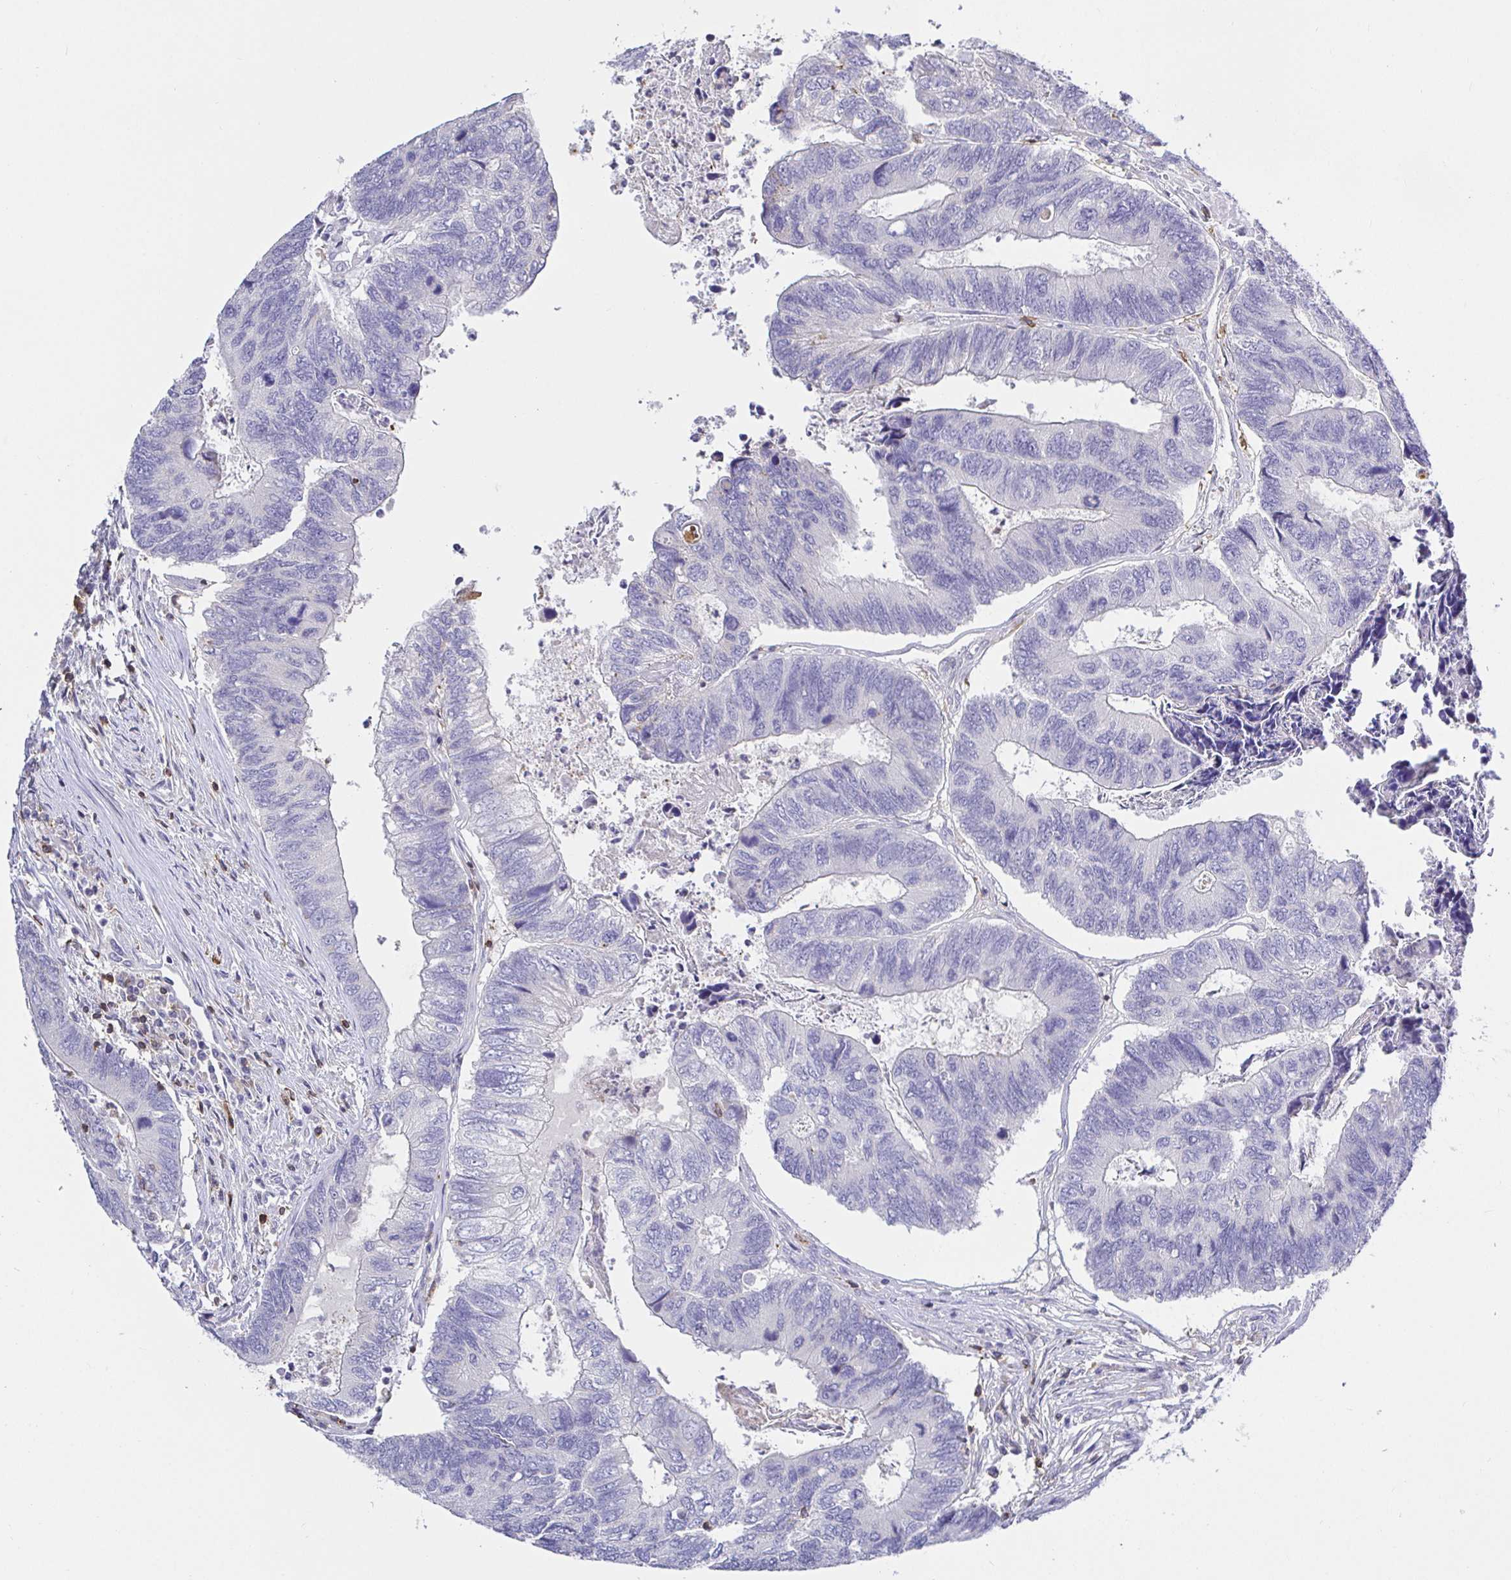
{"staining": {"intensity": "negative", "quantity": "none", "location": "none"}, "tissue": "colorectal cancer", "cell_type": "Tumor cells", "image_type": "cancer", "snomed": [{"axis": "morphology", "description": "Adenocarcinoma, NOS"}, {"axis": "topography", "description": "Colon"}], "caption": "Colorectal adenocarcinoma was stained to show a protein in brown. There is no significant staining in tumor cells.", "gene": "SKAP1", "patient": {"sex": "female", "age": 67}}